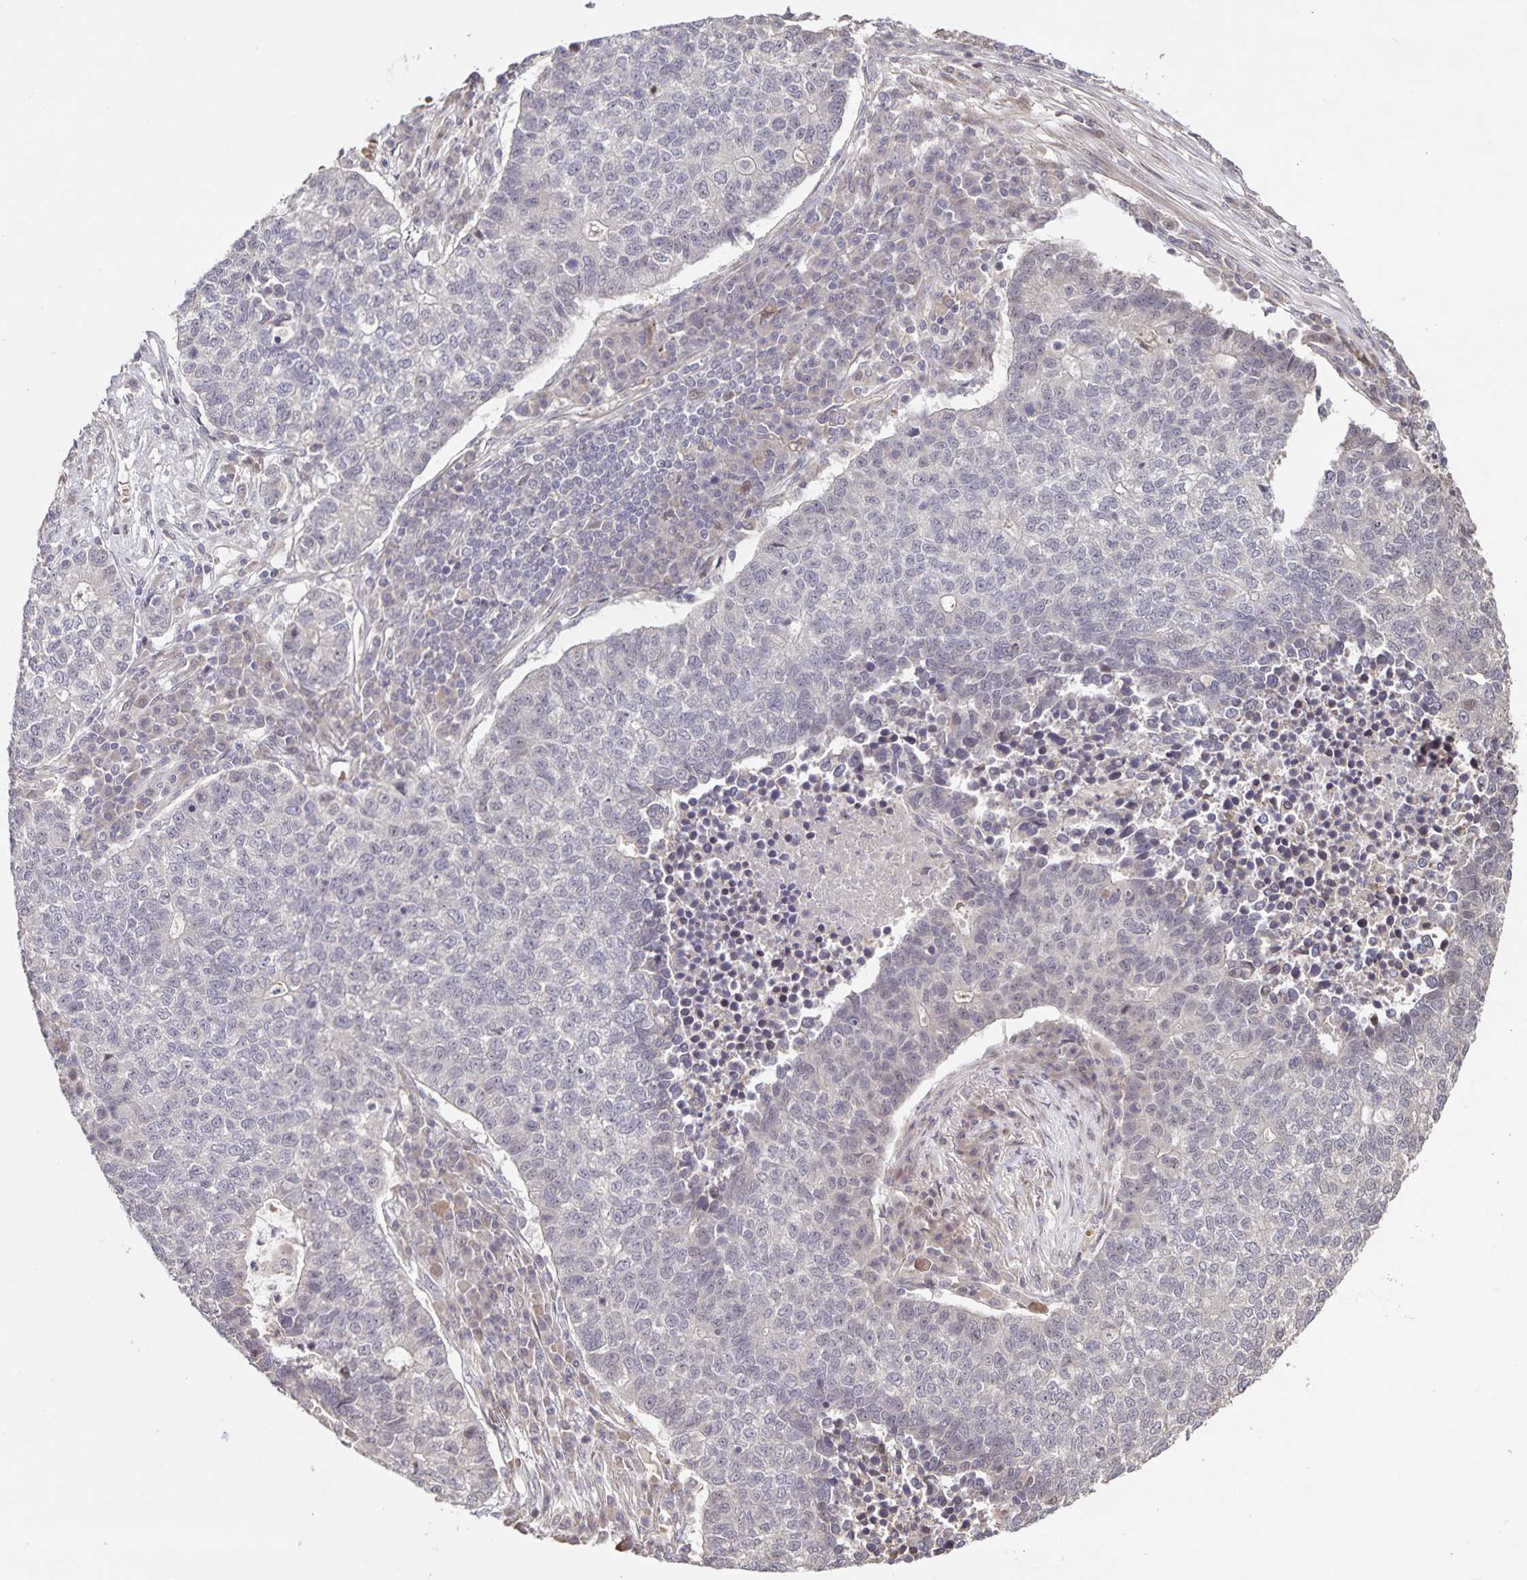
{"staining": {"intensity": "negative", "quantity": "none", "location": "none"}, "tissue": "lung cancer", "cell_type": "Tumor cells", "image_type": "cancer", "snomed": [{"axis": "morphology", "description": "Adenocarcinoma, NOS"}, {"axis": "topography", "description": "Lung"}], "caption": "This is an immunohistochemistry photomicrograph of lung cancer. There is no positivity in tumor cells.", "gene": "GDF2", "patient": {"sex": "male", "age": 57}}